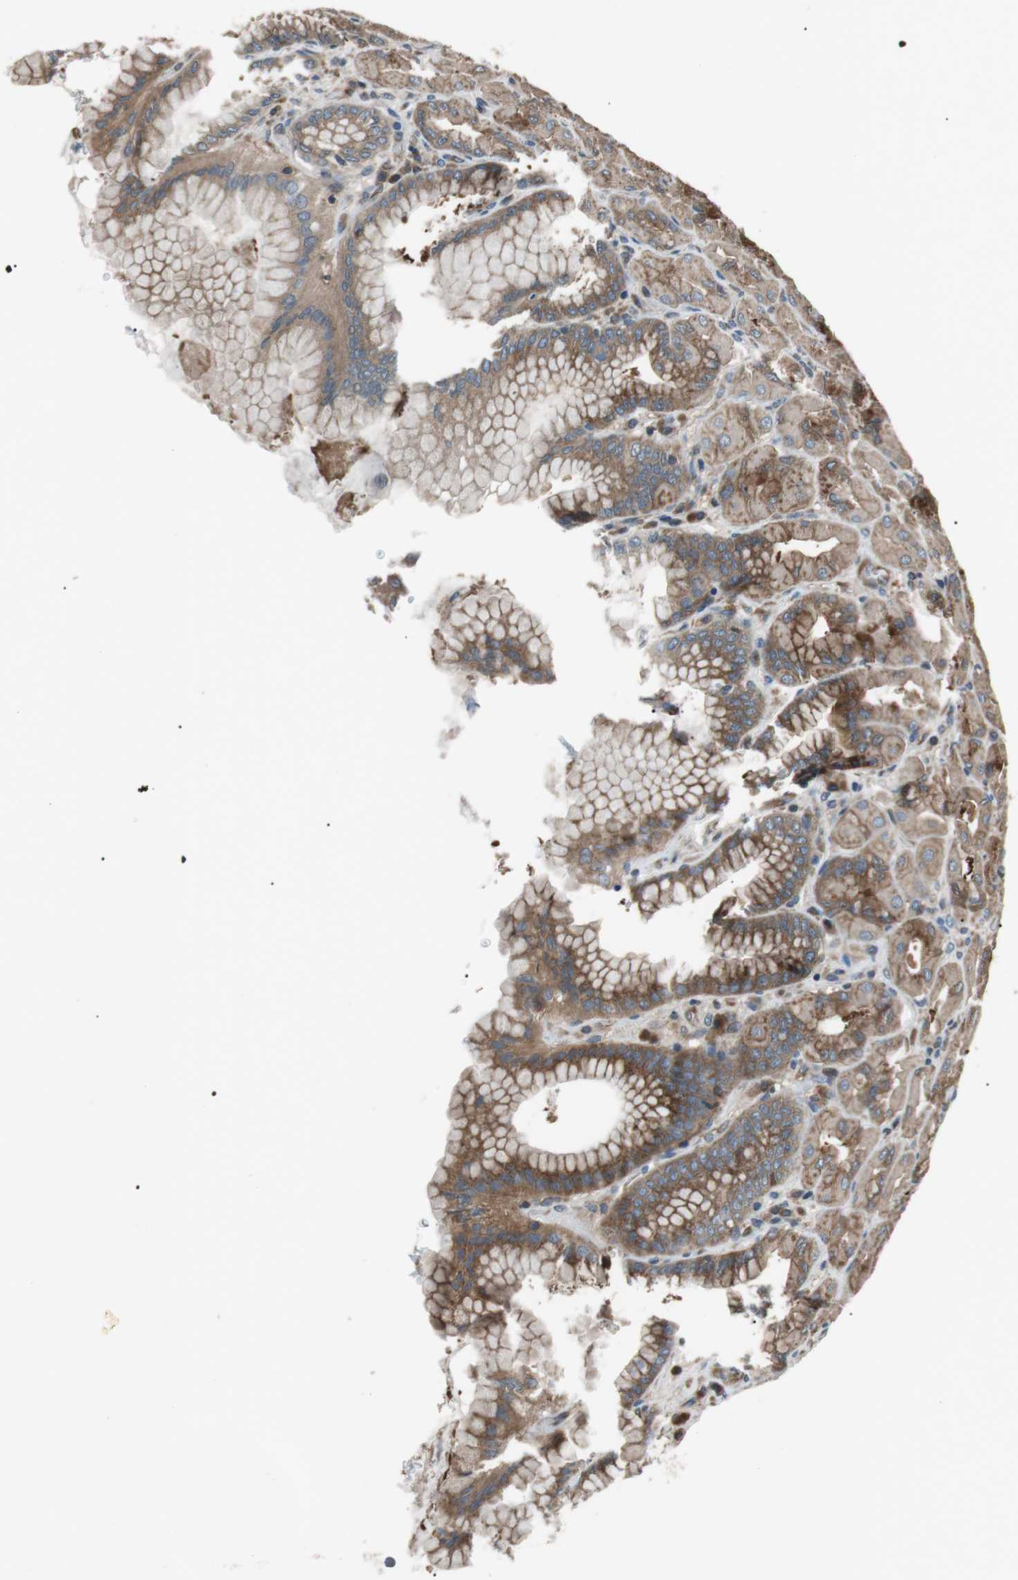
{"staining": {"intensity": "strong", "quantity": ">75%", "location": "cytoplasmic/membranous"}, "tissue": "stomach", "cell_type": "Glandular cells", "image_type": "normal", "snomed": [{"axis": "morphology", "description": "Normal tissue, NOS"}, {"axis": "topography", "description": "Stomach, upper"}], "caption": "Brown immunohistochemical staining in normal stomach shows strong cytoplasmic/membranous expression in about >75% of glandular cells.", "gene": "GPR161", "patient": {"sex": "female", "age": 56}}